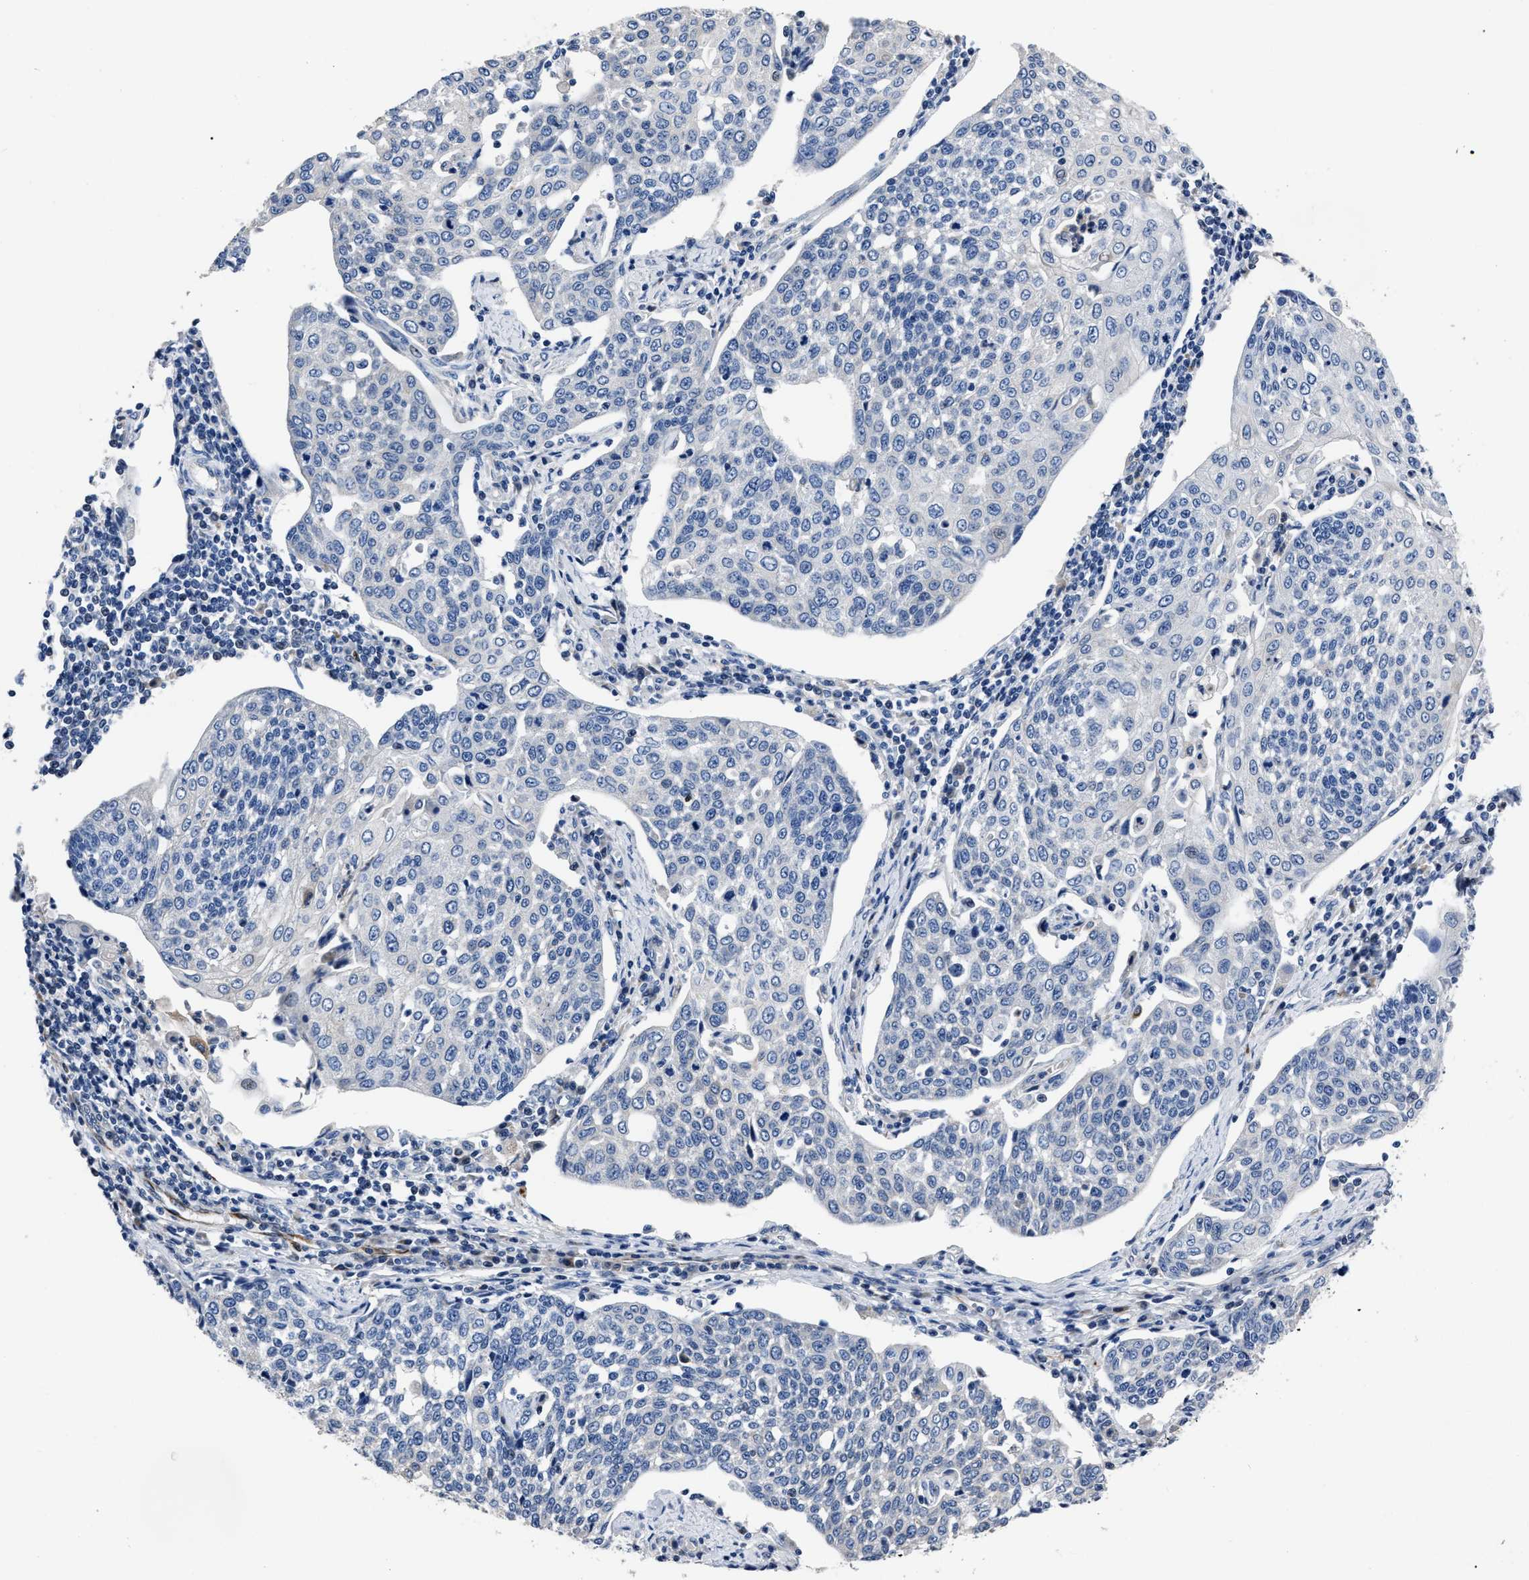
{"staining": {"intensity": "negative", "quantity": "none", "location": "none"}, "tissue": "cervical cancer", "cell_type": "Tumor cells", "image_type": "cancer", "snomed": [{"axis": "morphology", "description": "Squamous cell carcinoma, NOS"}, {"axis": "topography", "description": "Cervix"}], "caption": "Tumor cells are negative for brown protein staining in cervical cancer (squamous cell carcinoma).", "gene": "OR10G3", "patient": {"sex": "female", "age": 34}}